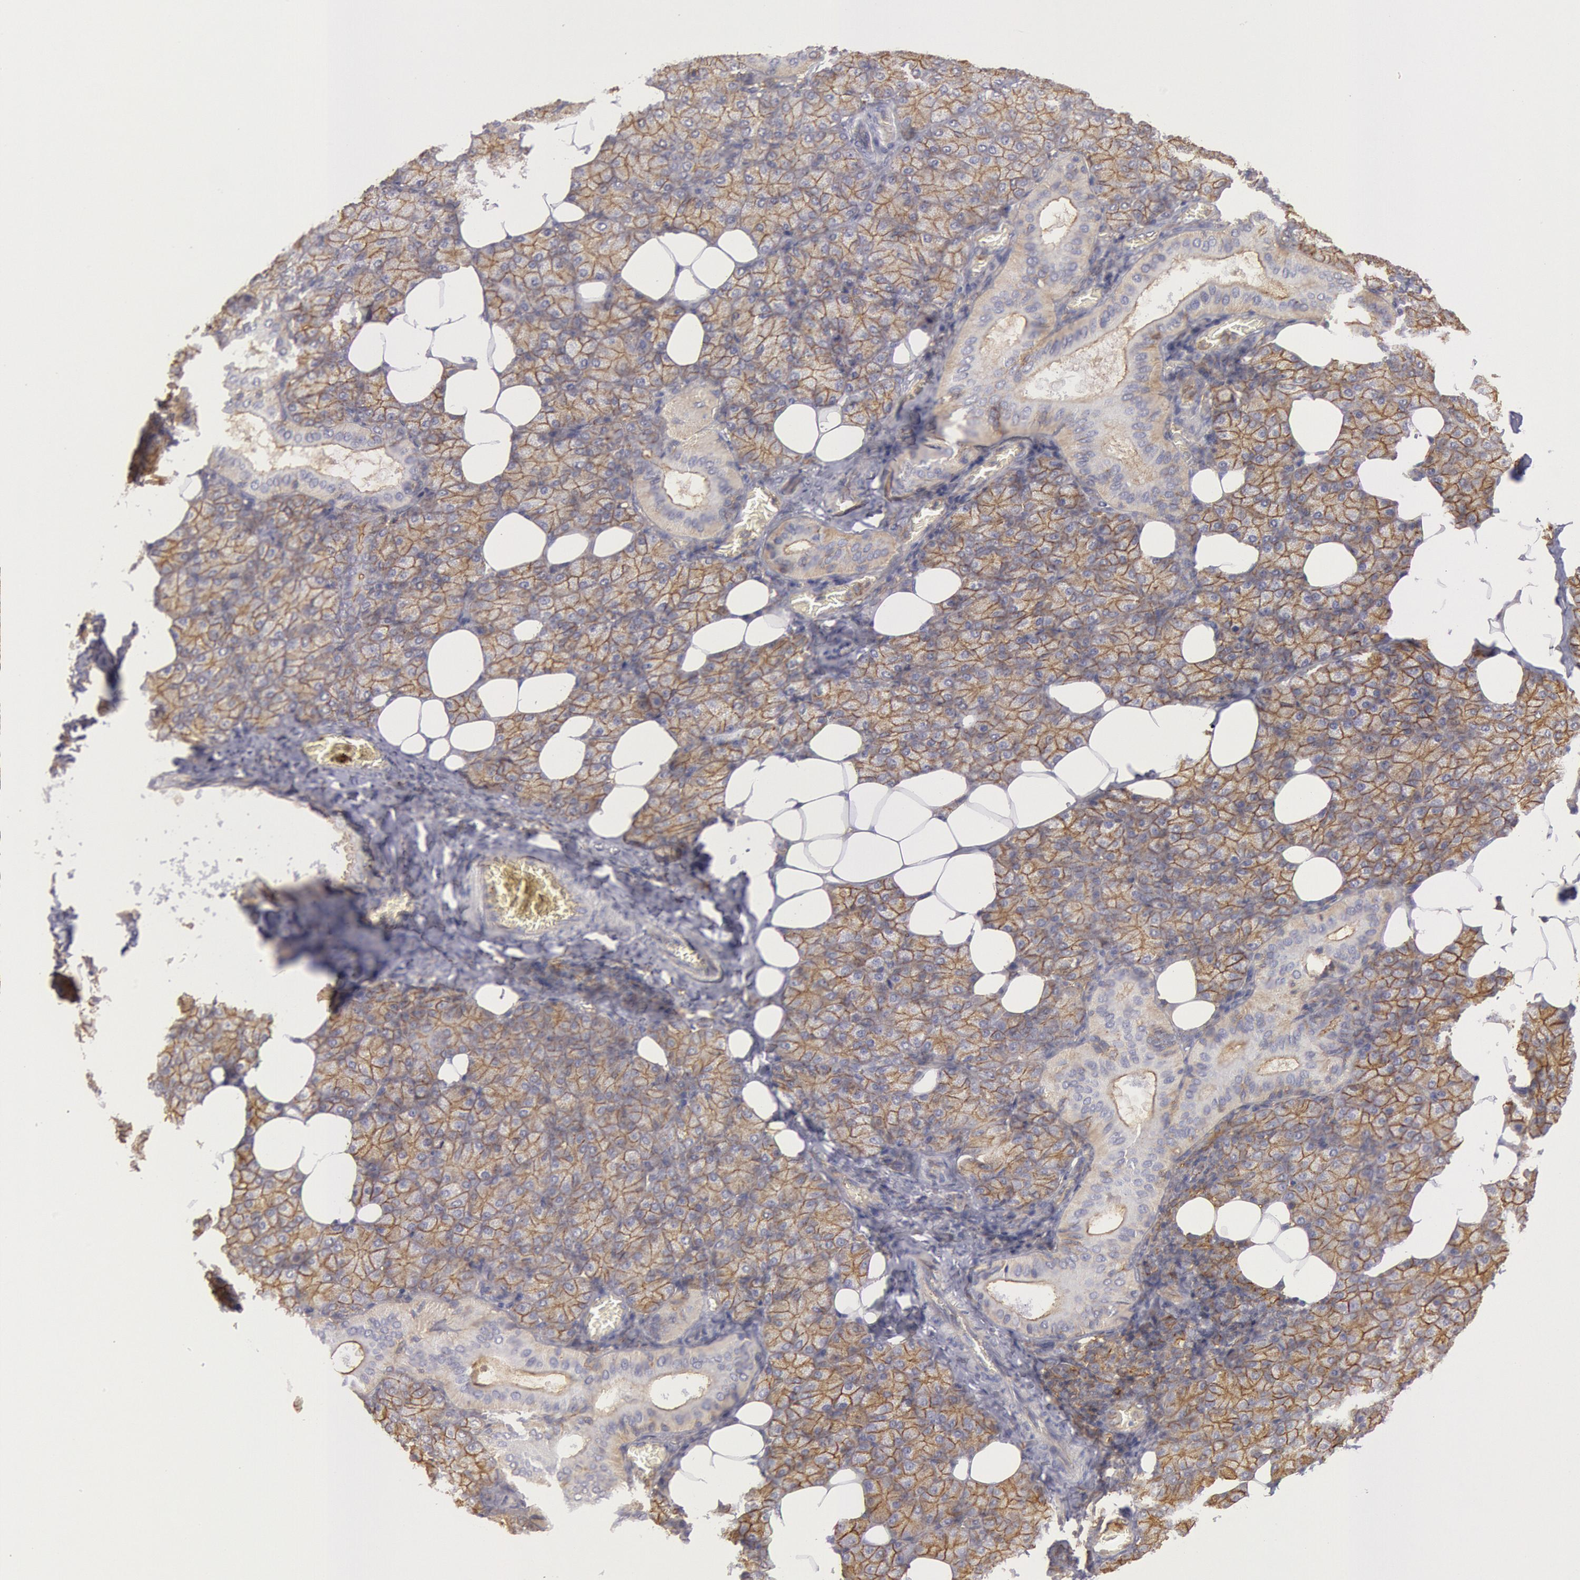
{"staining": {"intensity": "moderate", "quantity": ">75%", "location": "cytoplasmic/membranous"}, "tissue": "salivary gland", "cell_type": "Glandular cells", "image_type": "normal", "snomed": [{"axis": "morphology", "description": "Normal tissue, NOS"}, {"axis": "topography", "description": "Lymph node"}, {"axis": "topography", "description": "Salivary gland"}], "caption": "Unremarkable salivary gland reveals moderate cytoplasmic/membranous staining in about >75% of glandular cells (brown staining indicates protein expression, while blue staining denotes nuclei)..", "gene": "SNAP23", "patient": {"sex": "male", "age": 8}}